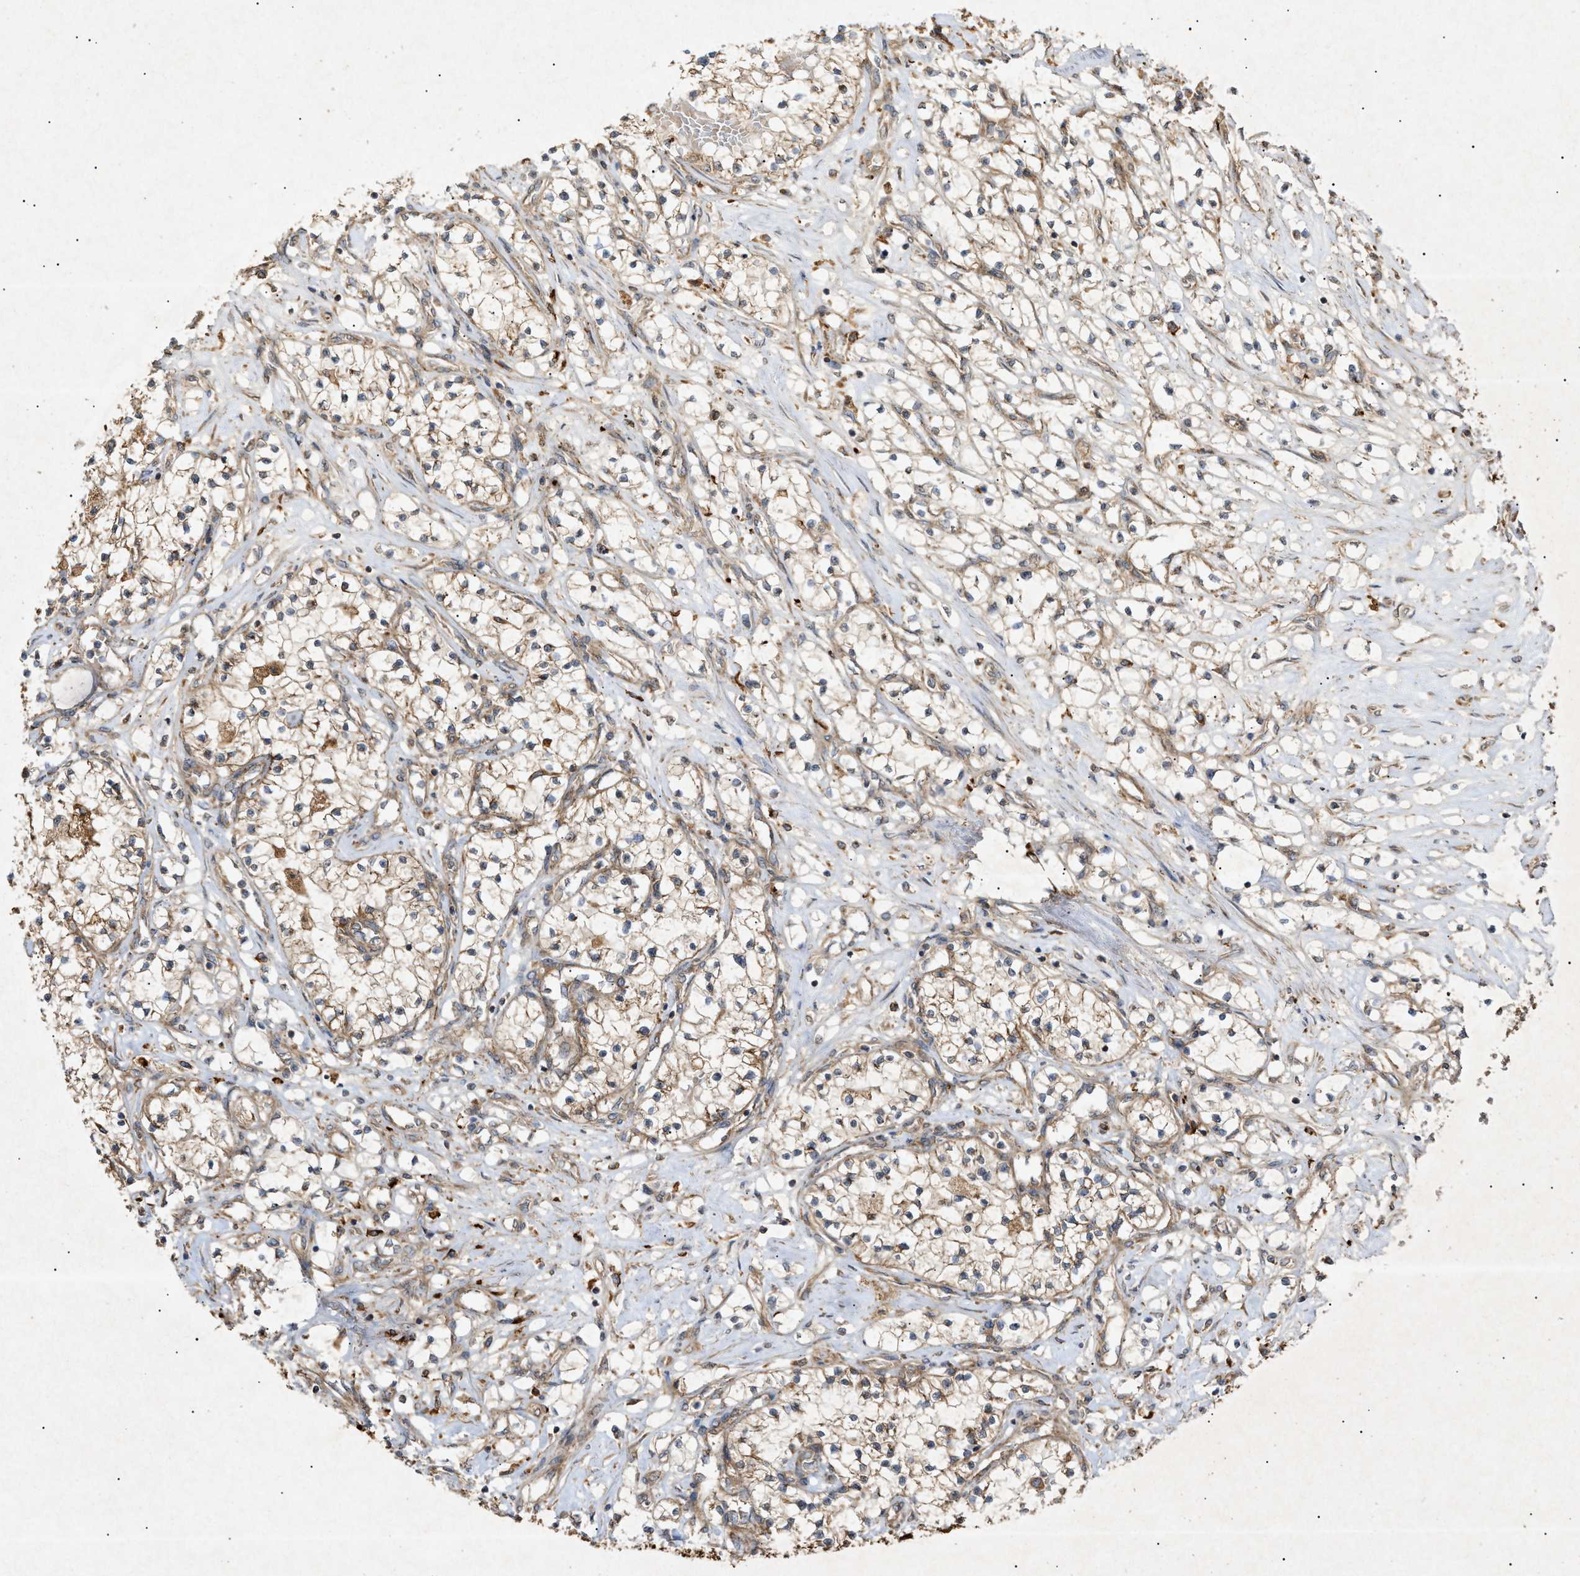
{"staining": {"intensity": "moderate", "quantity": "25%-75%", "location": "cytoplasmic/membranous"}, "tissue": "renal cancer", "cell_type": "Tumor cells", "image_type": "cancer", "snomed": [{"axis": "morphology", "description": "Adenocarcinoma, NOS"}, {"axis": "topography", "description": "Kidney"}], "caption": "Protein expression analysis of human renal adenocarcinoma reveals moderate cytoplasmic/membranous expression in approximately 25%-75% of tumor cells.", "gene": "MTCH1", "patient": {"sex": "male", "age": 68}}